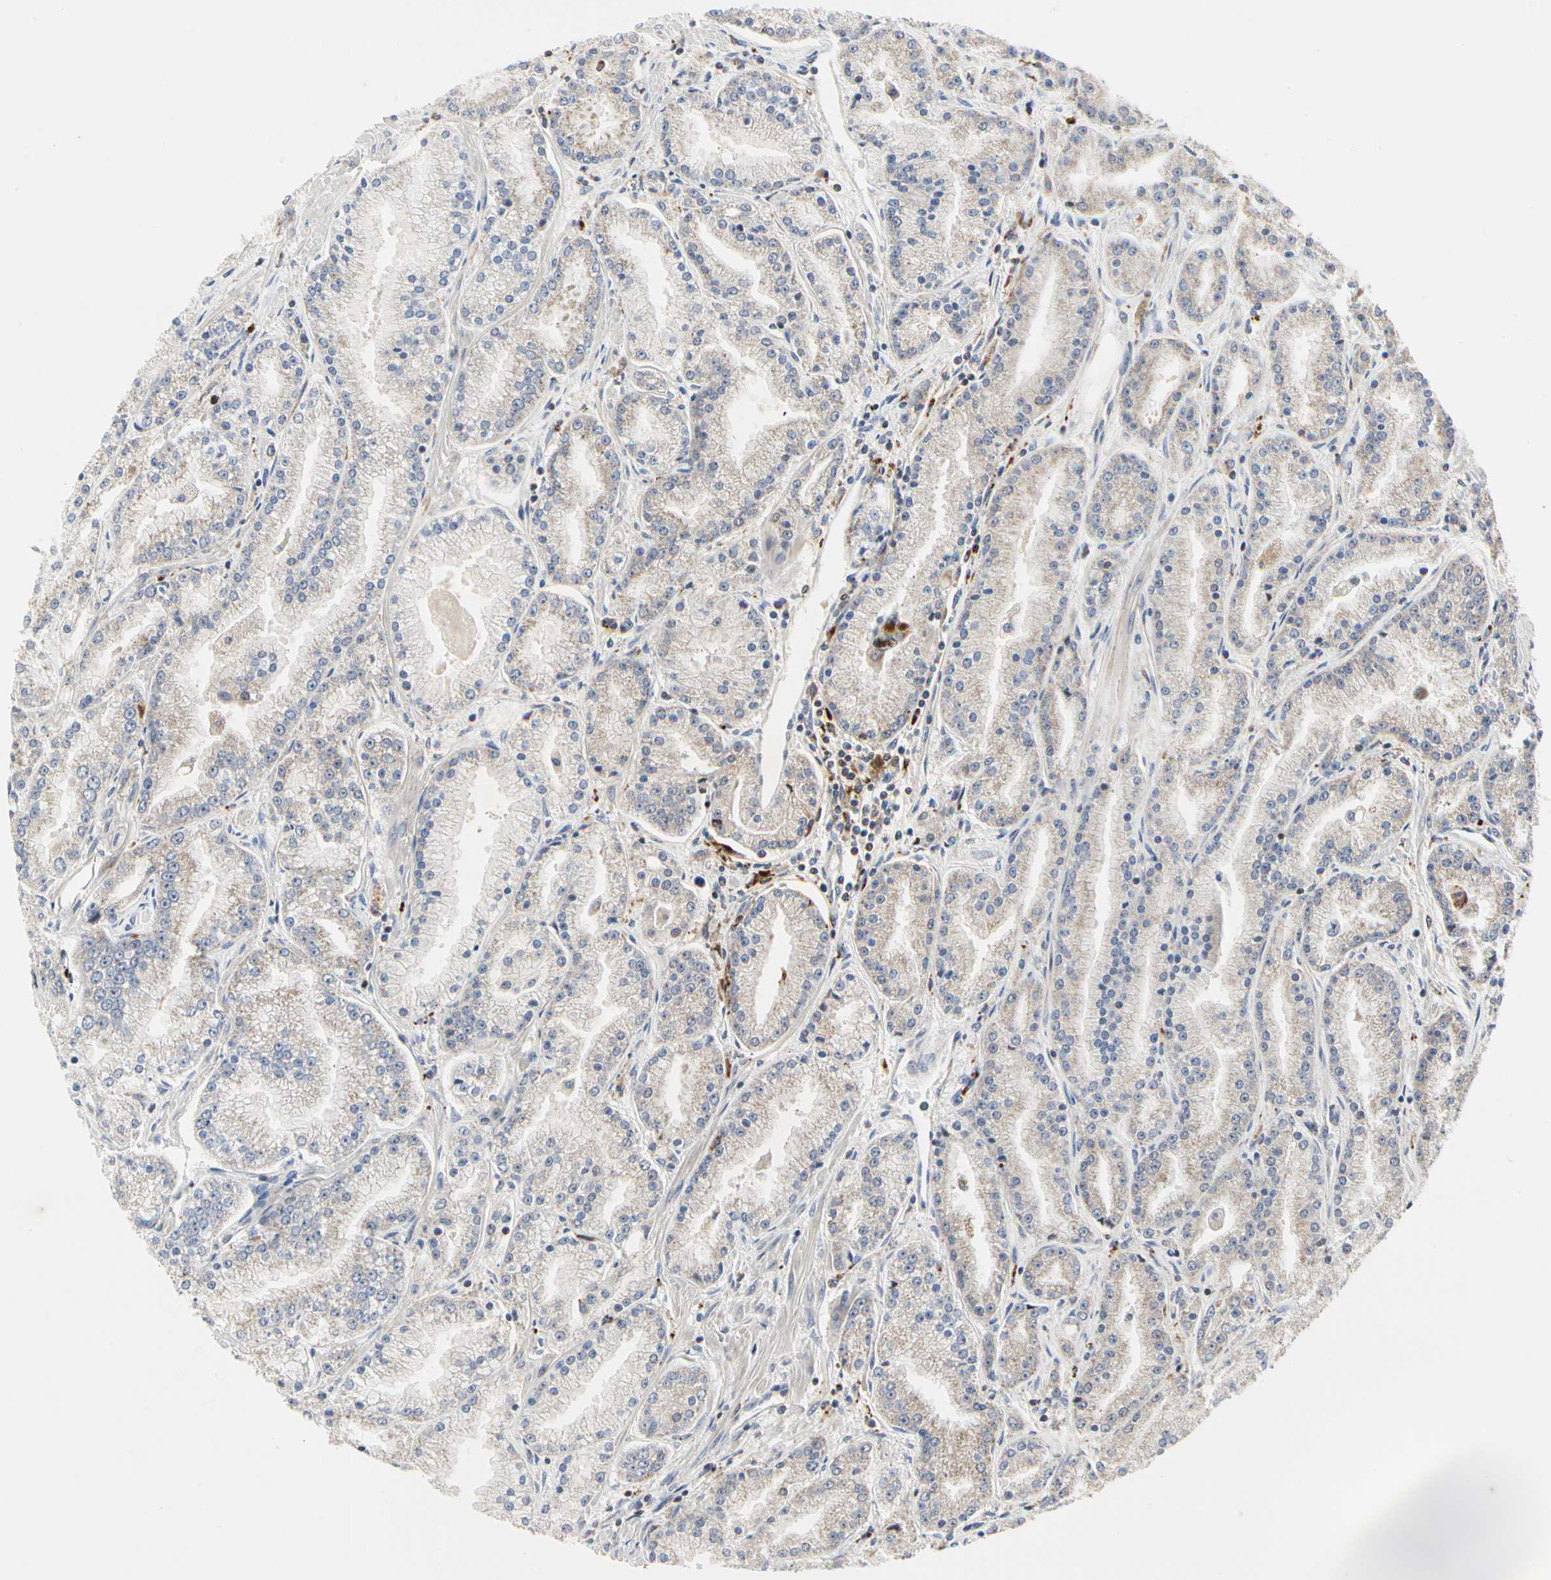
{"staining": {"intensity": "weak", "quantity": "25%-75%", "location": "cytoplasmic/membranous"}, "tissue": "prostate cancer", "cell_type": "Tumor cells", "image_type": "cancer", "snomed": [{"axis": "morphology", "description": "Adenocarcinoma, High grade"}, {"axis": "topography", "description": "Prostate"}], "caption": "IHC (DAB (3,3'-diaminobenzidine)) staining of prostate high-grade adenocarcinoma exhibits weak cytoplasmic/membranous protein expression in about 25%-75% of tumor cells. Using DAB (brown) and hematoxylin (blue) stains, captured at high magnification using brightfield microscopy.", "gene": "NAPG", "patient": {"sex": "male", "age": 61}}